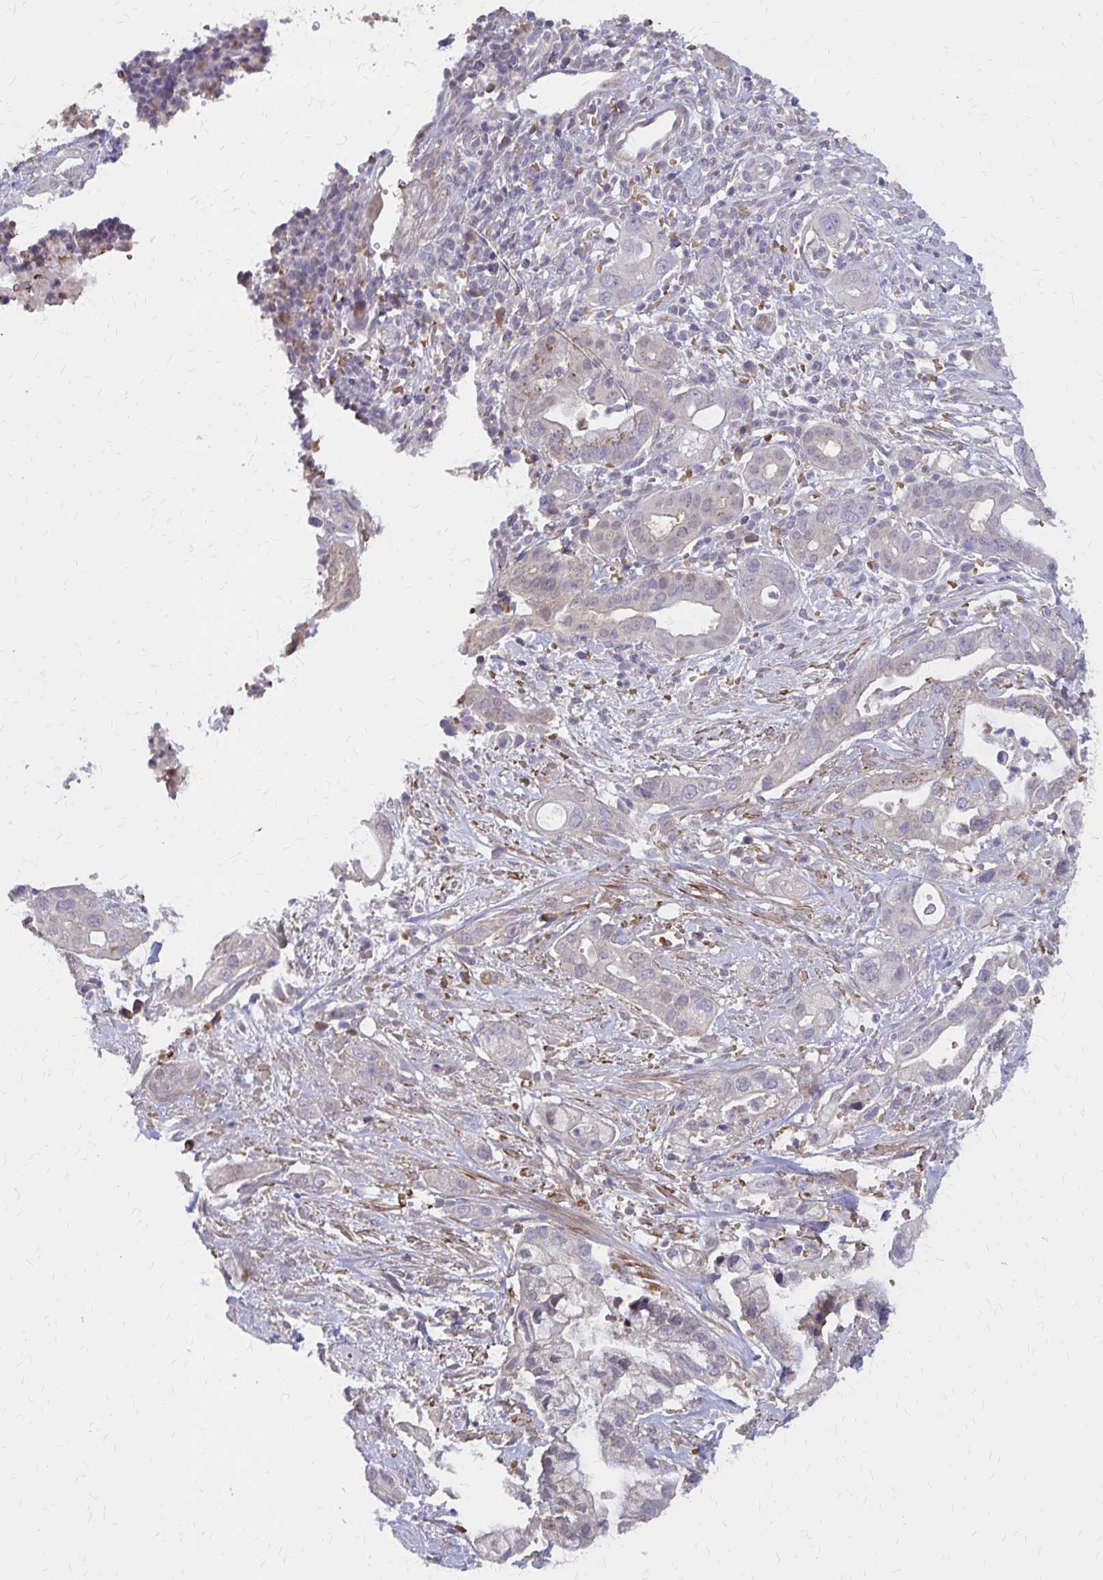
{"staining": {"intensity": "weak", "quantity": "<25%", "location": "cytoplasmic/membranous"}, "tissue": "pancreatic cancer", "cell_type": "Tumor cells", "image_type": "cancer", "snomed": [{"axis": "morphology", "description": "Adenocarcinoma, NOS"}, {"axis": "topography", "description": "Pancreas"}], "caption": "High power microscopy histopathology image of an immunohistochemistry (IHC) photomicrograph of adenocarcinoma (pancreatic), revealing no significant staining in tumor cells.", "gene": "IFI44L", "patient": {"sex": "male", "age": 44}}